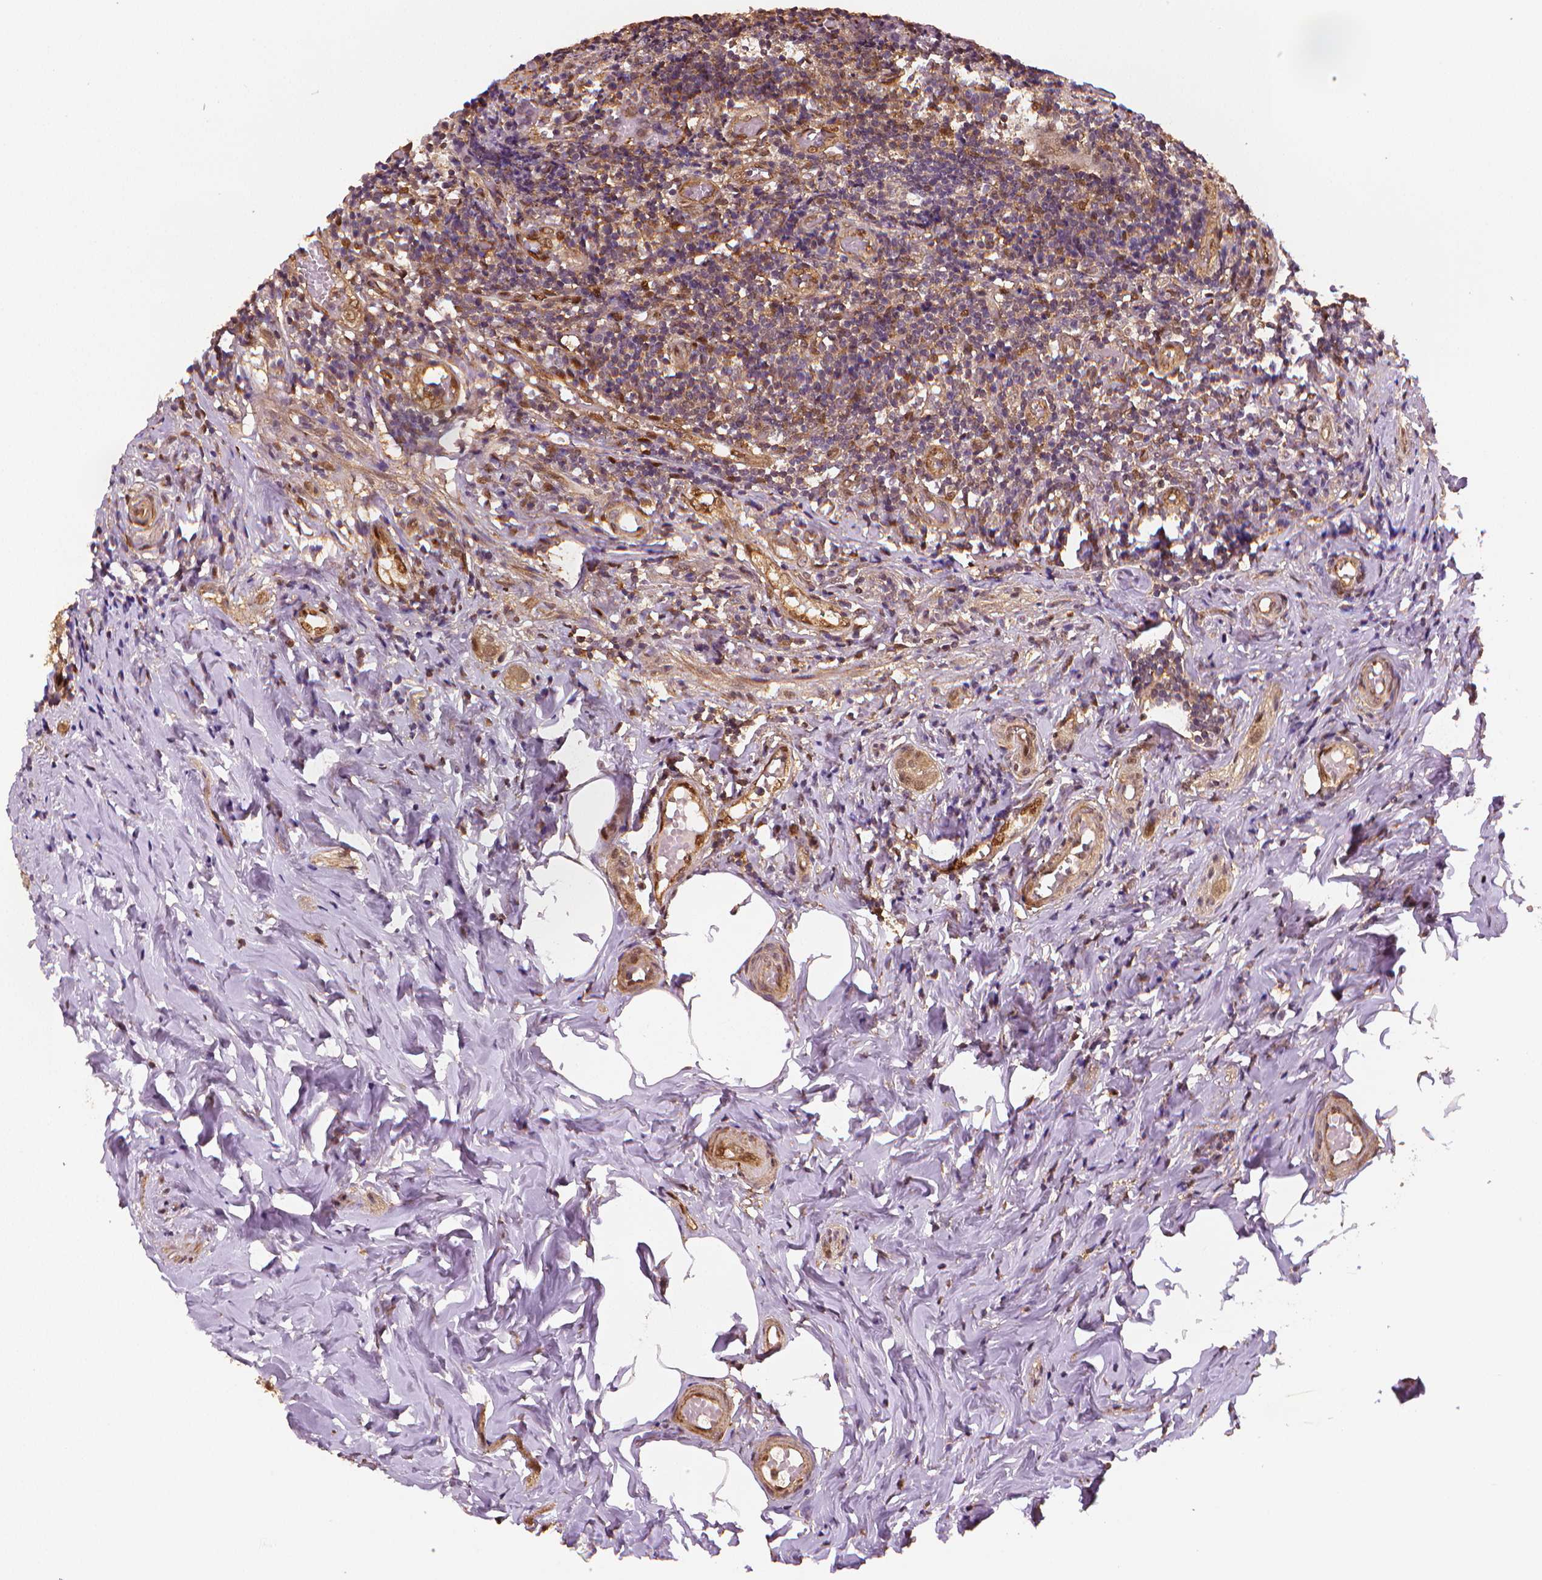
{"staining": {"intensity": "moderate", "quantity": ">75%", "location": "cytoplasmic/membranous"}, "tissue": "appendix", "cell_type": "Glandular cells", "image_type": "normal", "snomed": [{"axis": "morphology", "description": "Normal tissue, NOS"}, {"axis": "topography", "description": "Appendix"}], "caption": "A medium amount of moderate cytoplasmic/membranous positivity is appreciated in approximately >75% of glandular cells in normal appendix.", "gene": "STAT3", "patient": {"sex": "female", "age": 32}}